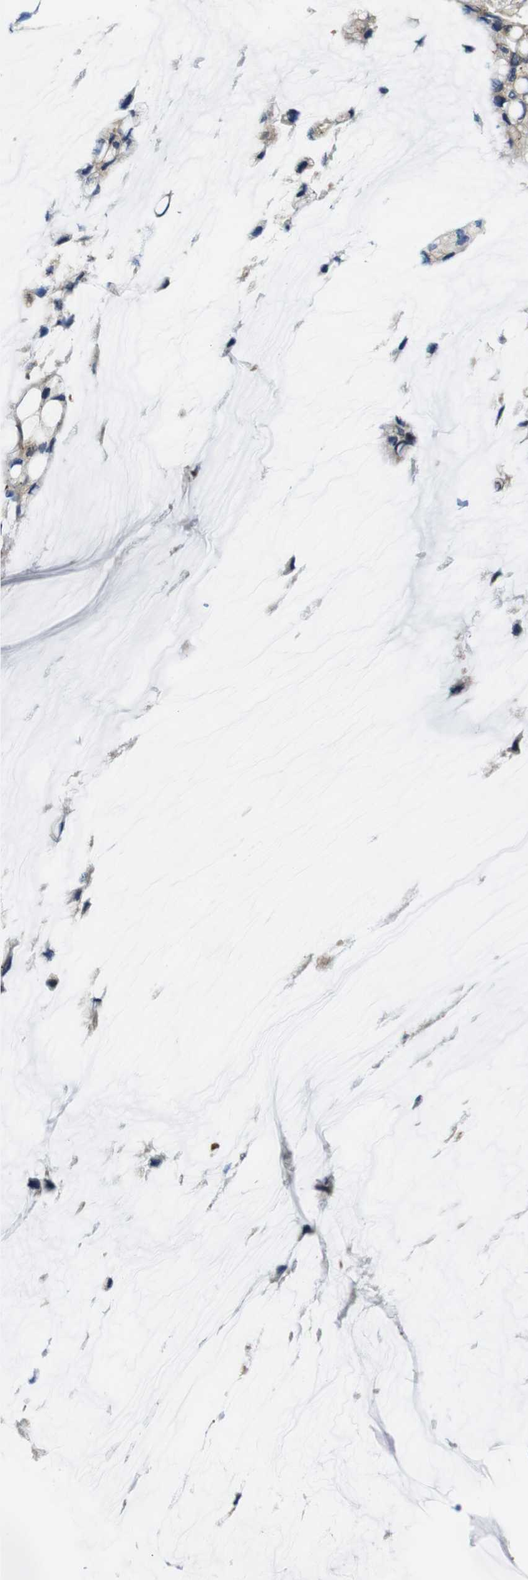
{"staining": {"intensity": "weak", "quantity": ">75%", "location": "cytoplasmic/membranous"}, "tissue": "ovarian cancer", "cell_type": "Tumor cells", "image_type": "cancer", "snomed": [{"axis": "morphology", "description": "Cystadenocarcinoma, mucinous, NOS"}, {"axis": "topography", "description": "Ovary"}], "caption": "The image demonstrates immunohistochemical staining of ovarian cancer. There is weak cytoplasmic/membranous positivity is identified in approximately >75% of tumor cells. (DAB (3,3'-diaminobenzidine) IHC, brown staining for protein, blue staining for nuclei).", "gene": "DDRGK1", "patient": {"sex": "female", "age": 39}}